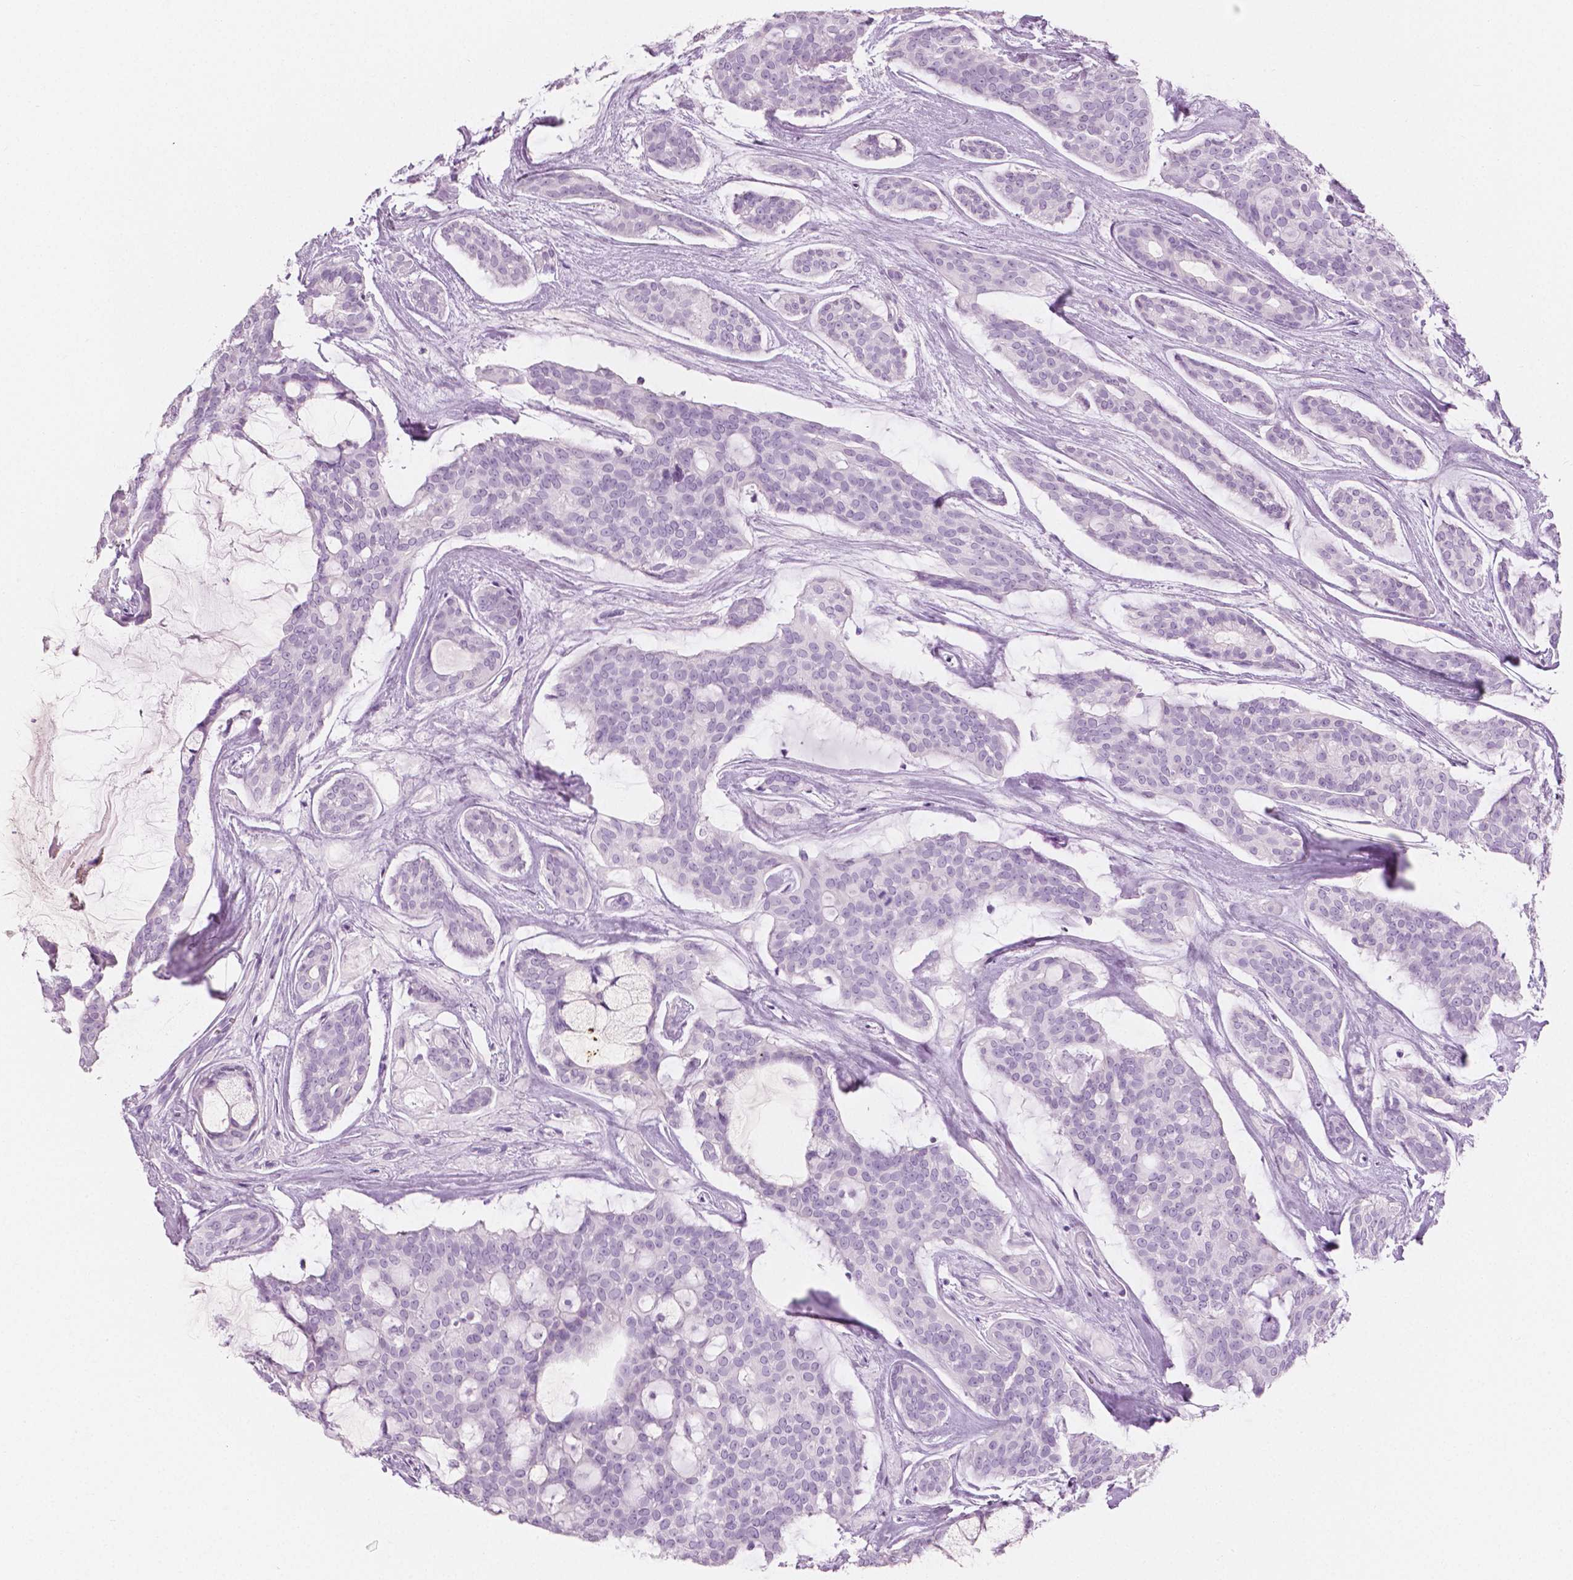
{"staining": {"intensity": "negative", "quantity": "none", "location": "none"}, "tissue": "head and neck cancer", "cell_type": "Tumor cells", "image_type": "cancer", "snomed": [{"axis": "morphology", "description": "Adenocarcinoma, NOS"}, {"axis": "topography", "description": "Head-Neck"}], "caption": "This is an immunohistochemistry micrograph of human adenocarcinoma (head and neck). There is no expression in tumor cells.", "gene": "PLIN4", "patient": {"sex": "male", "age": 66}}